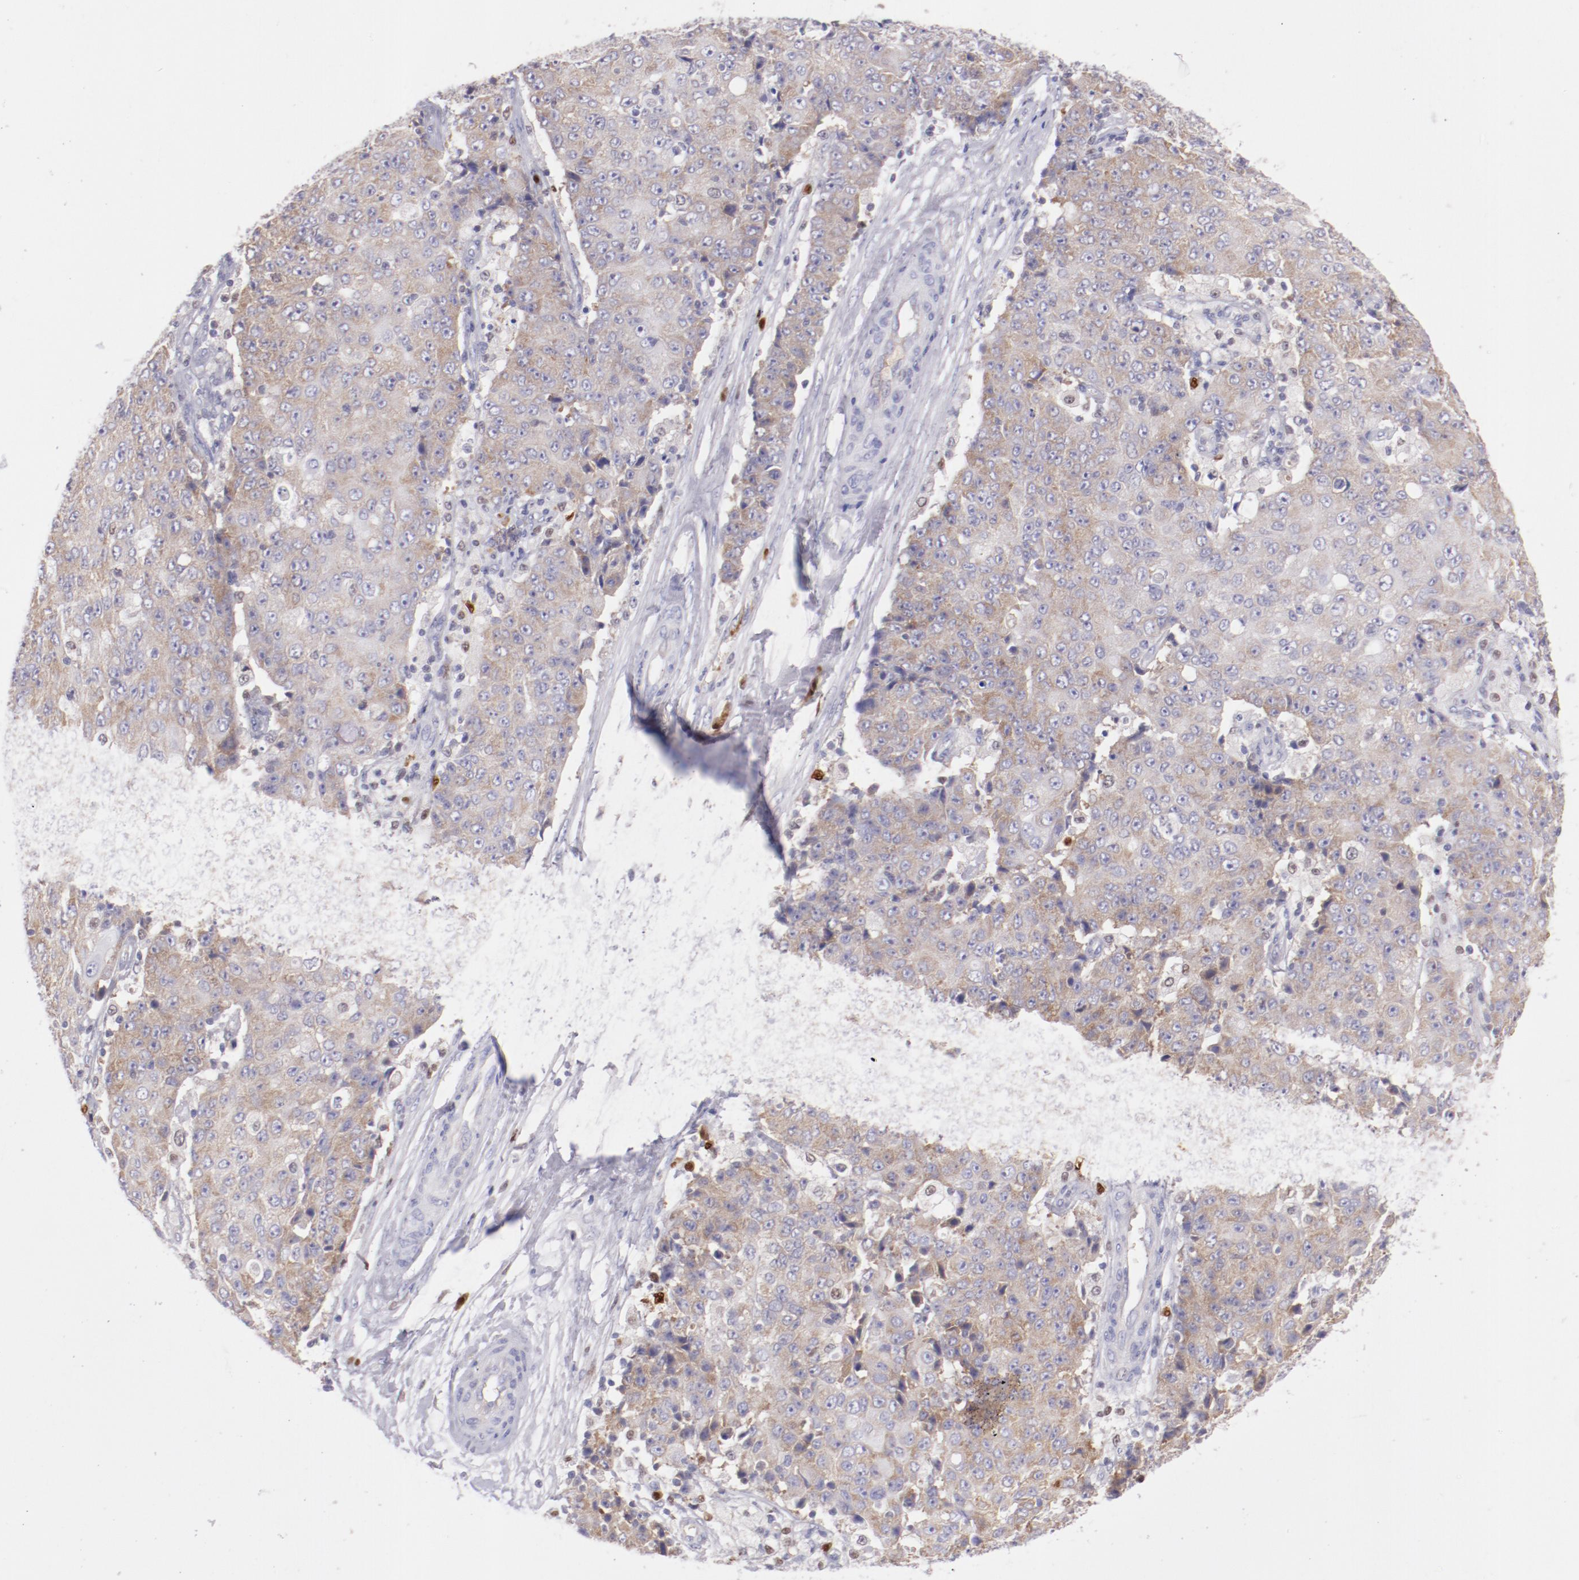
{"staining": {"intensity": "weak", "quantity": ">75%", "location": "cytoplasmic/membranous"}, "tissue": "ovarian cancer", "cell_type": "Tumor cells", "image_type": "cancer", "snomed": [{"axis": "morphology", "description": "Carcinoma, endometroid"}, {"axis": "topography", "description": "Ovary"}], "caption": "High-magnification brightfield microscopy of endometroid carcinoma (ovarian) stained with DAB (brown) and counterstained with hematoxylin (blue). tumor cells exhibit weak cytoplasmic/membranous expression is appreciated in approximately>75% of cells.", "gene": "IRF8", "patient": {"sex": "female", "age": 42}}